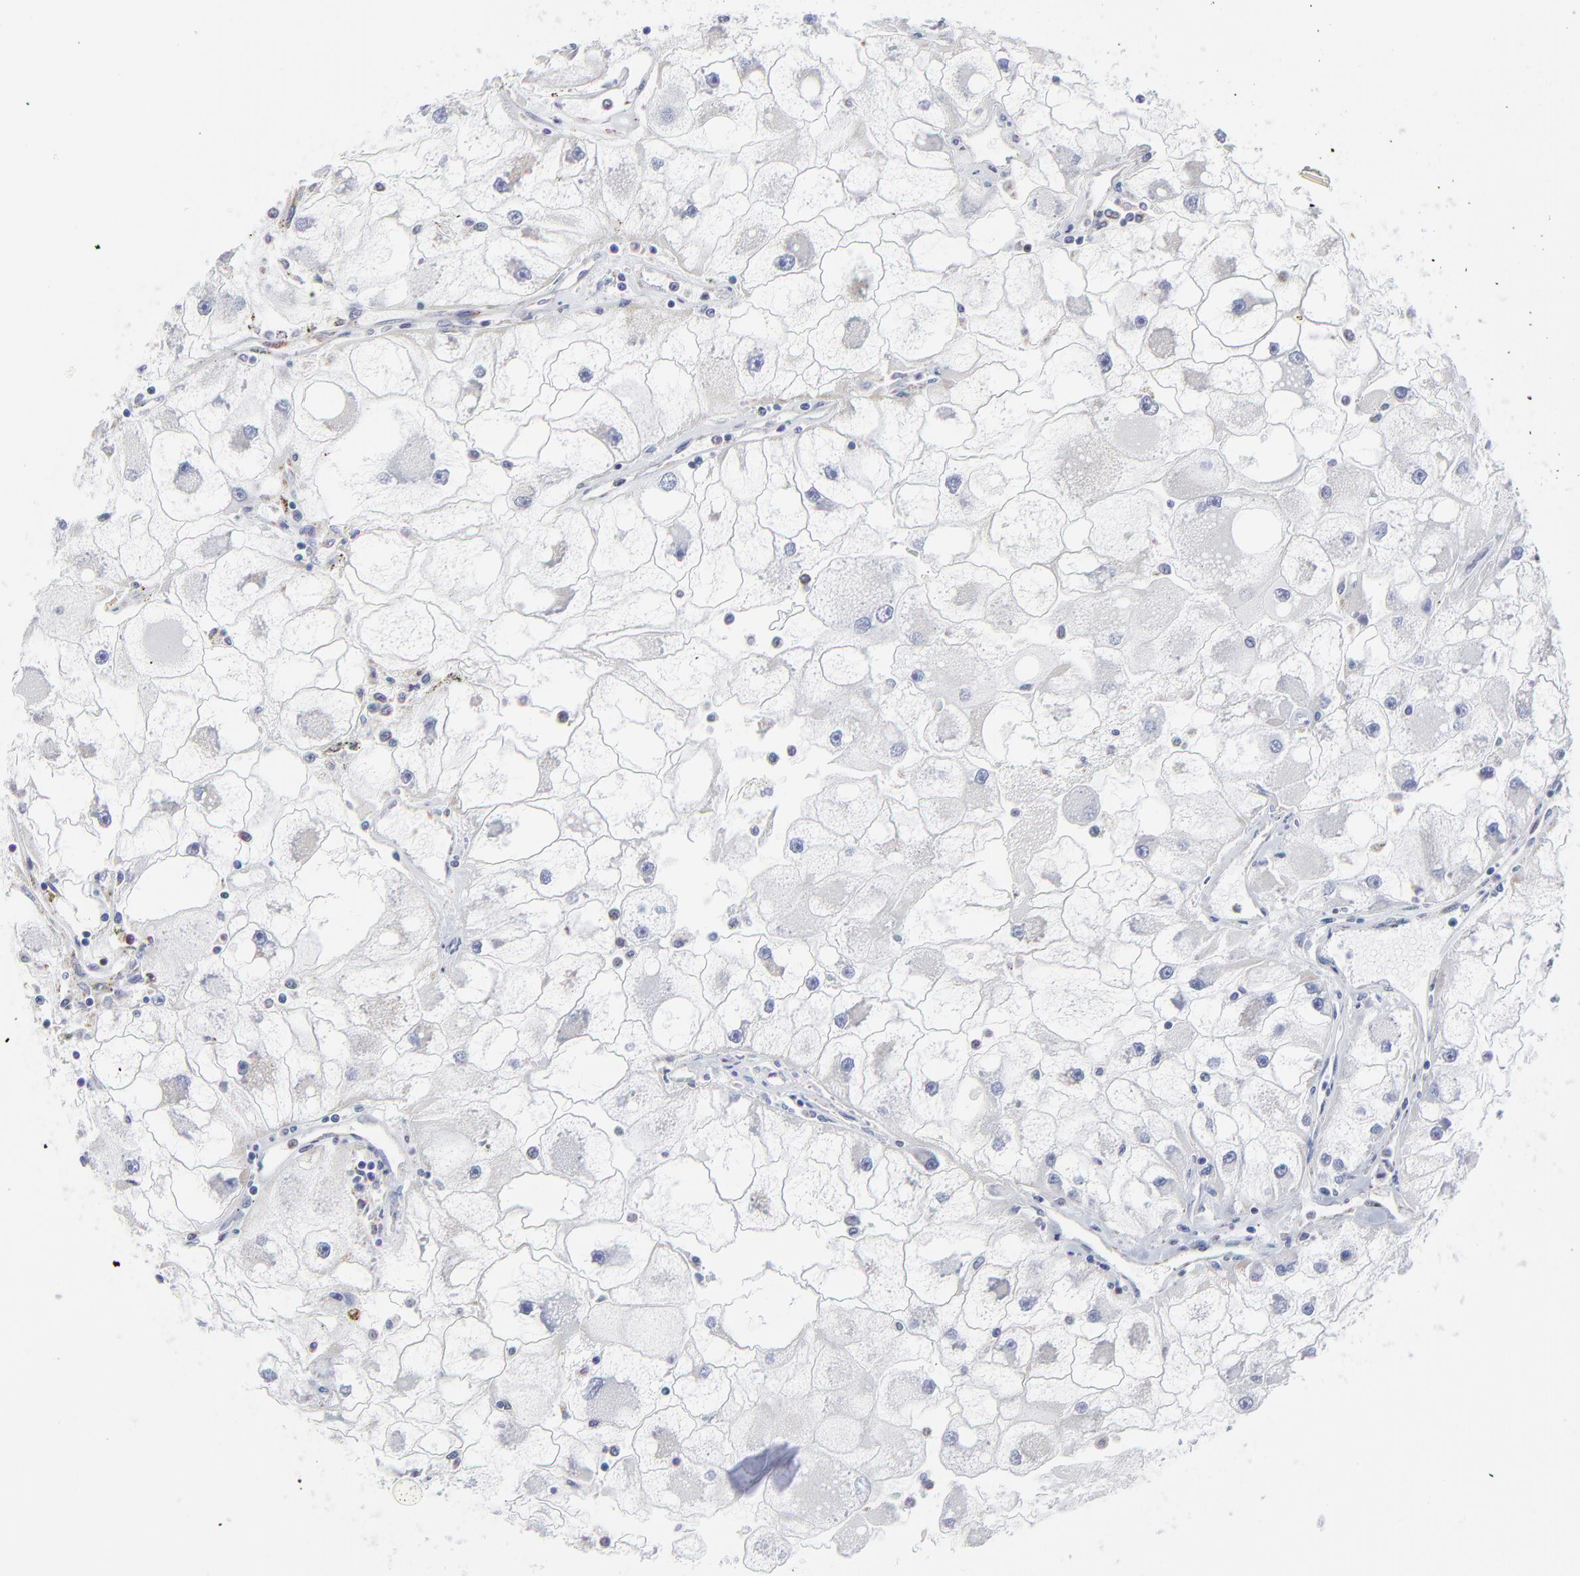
{"staining": {"intensity": "negative", "quantity": "none", "location": "none"}, "tissue": "renal cancer", "cell_type": "Tumor cells", "image_type": "cancer", "snomed": [{"axis": "morphology", "description": "Adenocarcinoma, NOS"}, {"axis": "topography", "description": "Kidney"}], "caption": "Renal adenocarcinoma was stained to show a protein in brown. There is no significant expression in tumor cells. The staining is performed using DAB (3,3'-diaminobenzidine) brown chromogen with nuclei counter-stained in using hematoxylin.", "gene": "NCAPH", "patient": {"sex": "female", "age": 73}}